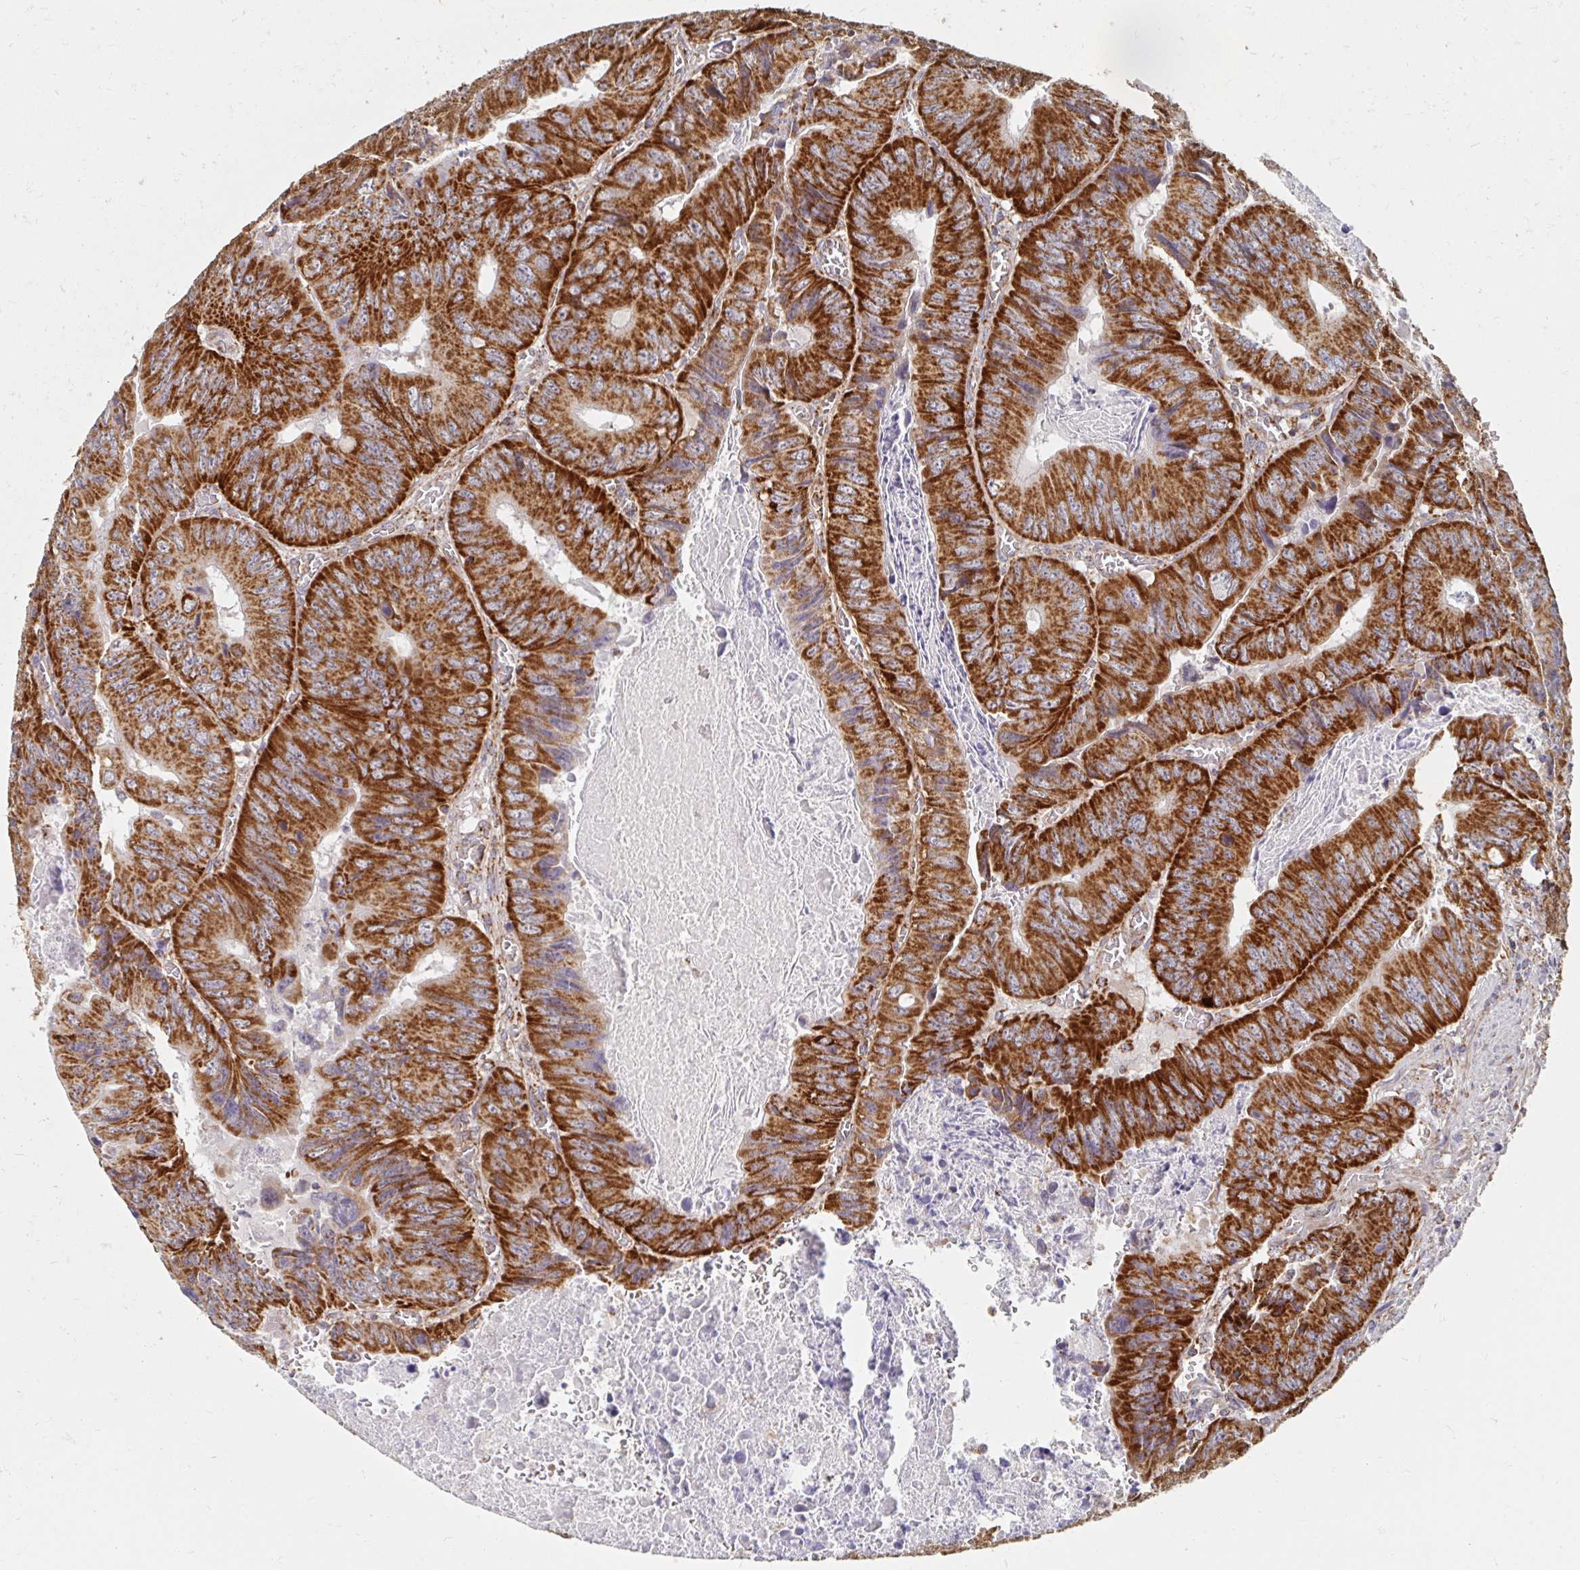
{"staining": {"intensity": "strong", "quantity": ">75%", "location": "cytoplasmic/membranous"}, "tissue": "colorectal cancer", "cell_type": "Tumor cells", "image_type": "cancer", "snomed": [{"axis": "morphology", "description": "Adenocarcinoma, NOS"}, {"axis": "topography", "description": "Colon"}], "caption": "Immunohistochemical staining of human colorectal cancer (adenocarcinoma) reveals high levels of strong cytoplasmic/membranous protein expression in approximately >75% of tumor cells.", "gene": "MAVS", "patient": {"sex": "female", "age": 84}}